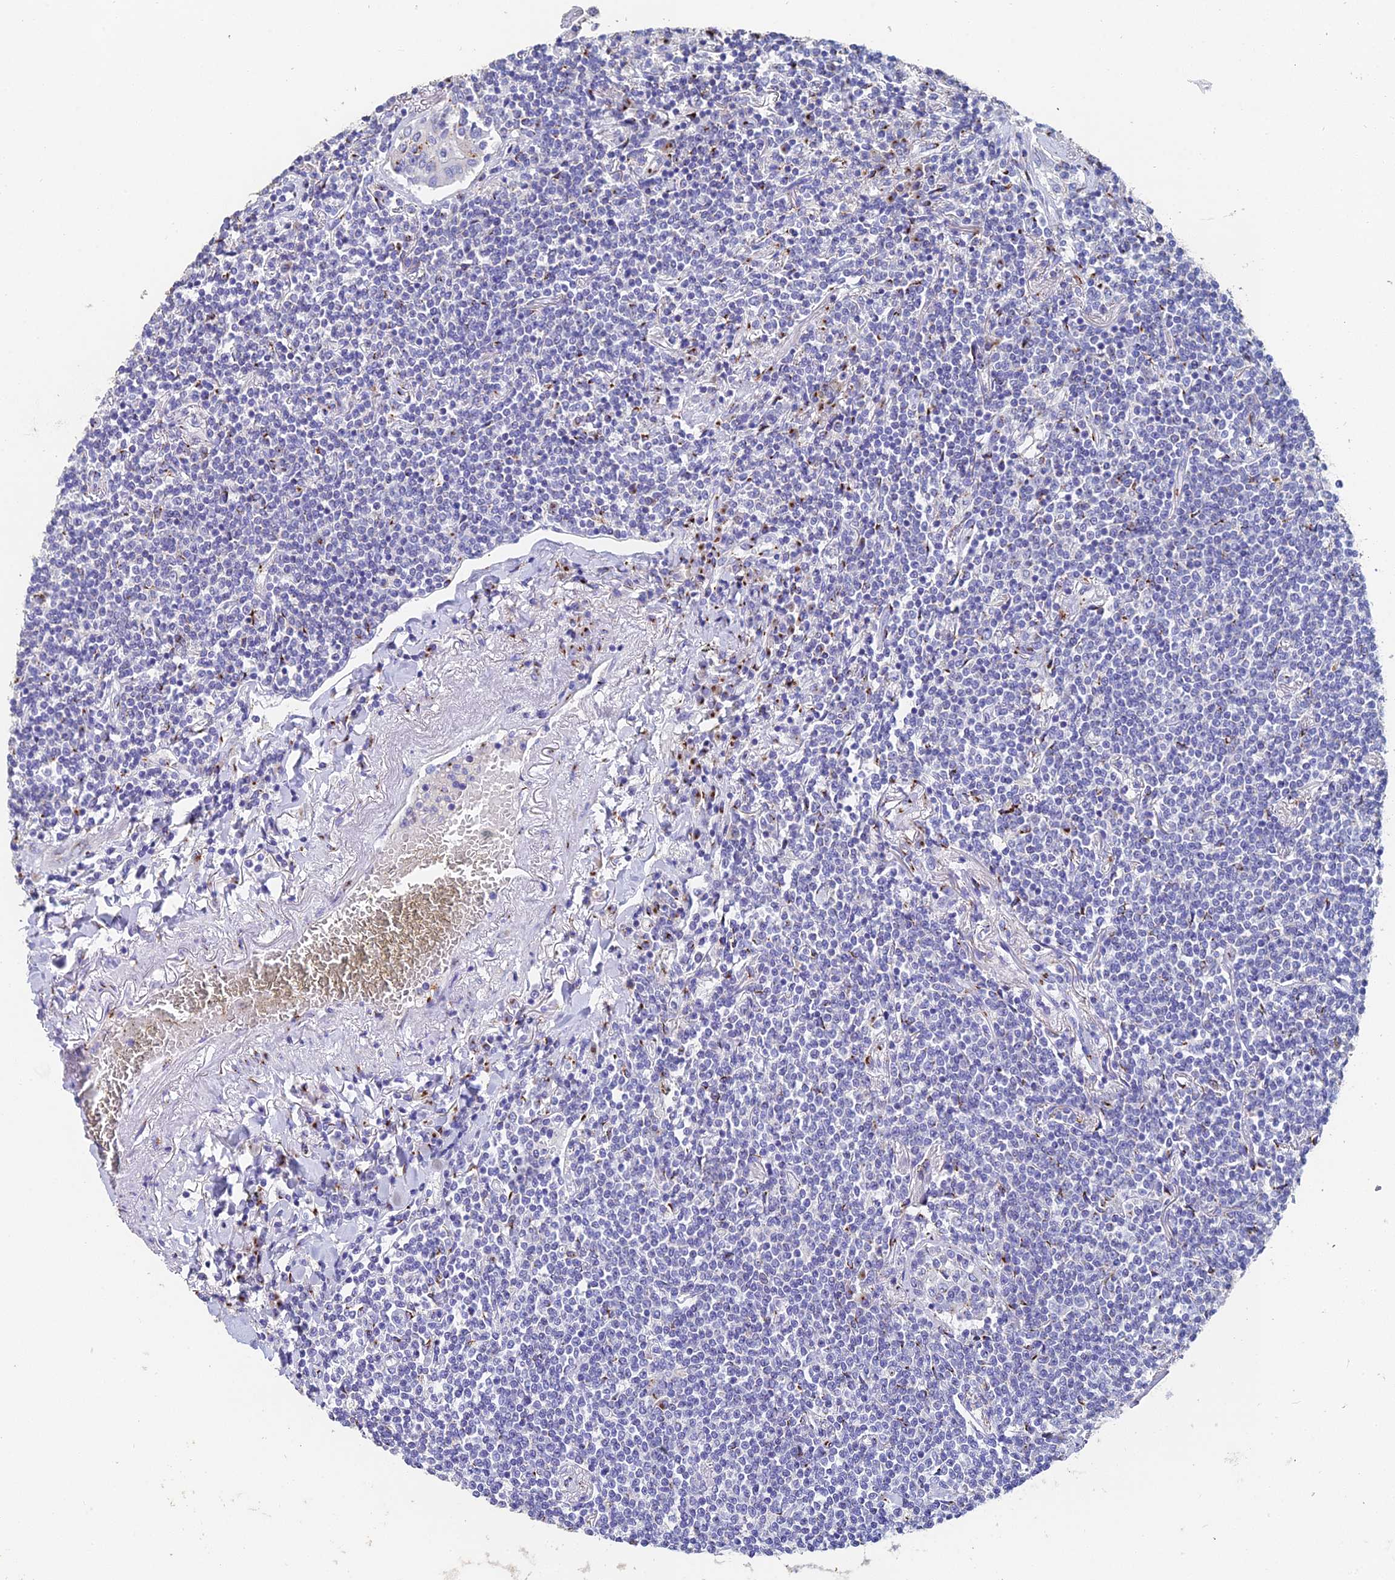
{"staining": {"intensity": "negative", "quantity": "none", "location": "none"}, "tissue": "lymphoma", "cell_type": "Tumor cells", "image_type": "cancer", "snomed": [{"axis": "morphology", "description": "Malignant lymphoma, non-Hodgkin's type, Low grade"}, {"axis": "topography", "description": "Lung"}], "caption": "High magnification brightfield microscopy of malignant lymphoma, non-Hodgkin's type (low-grade) stained with DAB (brown) and counterstained with hematoxylin (blue): tumor cells show no significant staining.", "gene": "ENSG00000268674", "patient": {"sex": "female", "age": 71}}